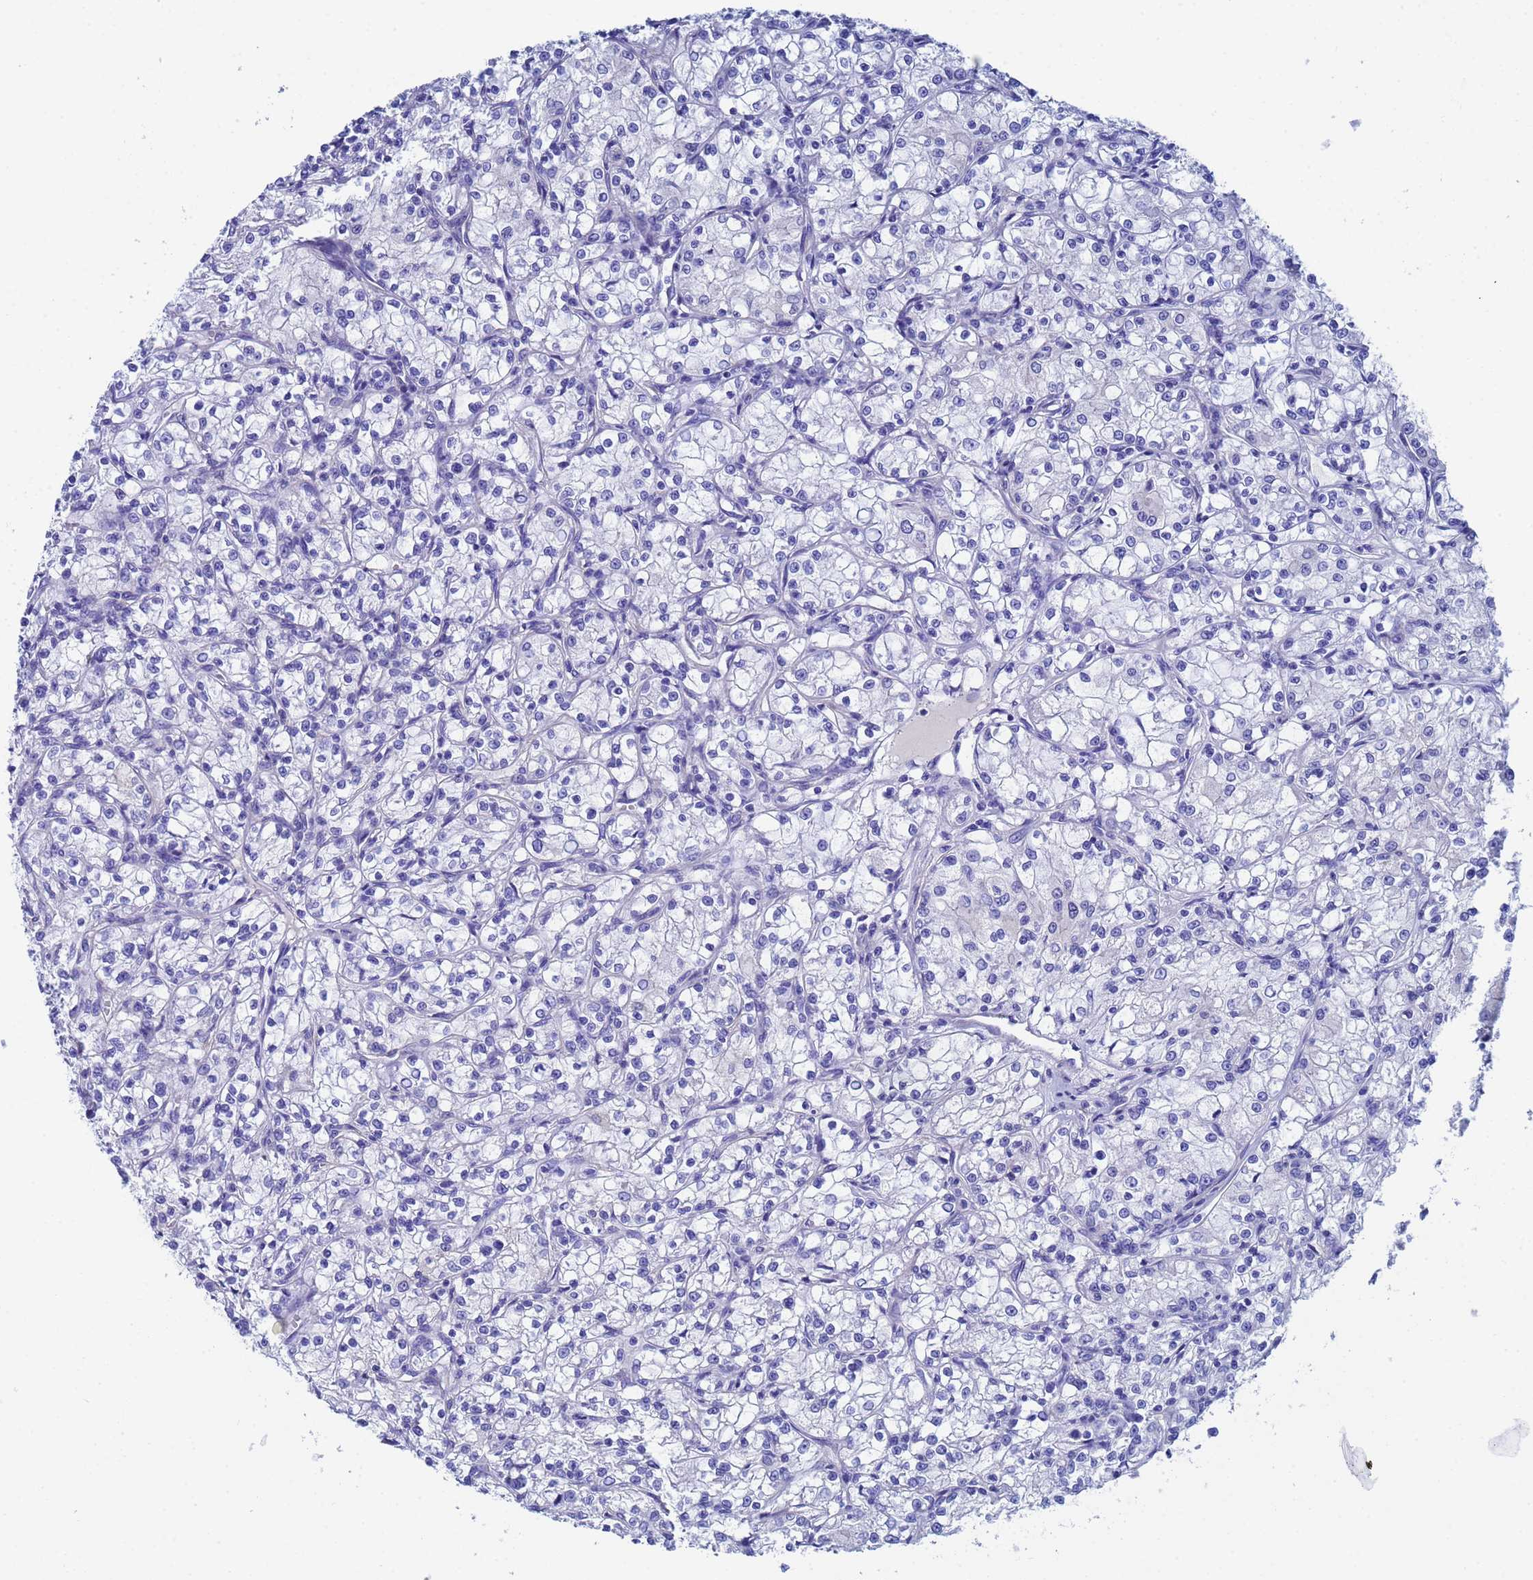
{"staining": {"intensity": "negative", "quantity": "none", "location": "none"}, "tissue": "renal cancer", "cell_type": "Tumor cells", "image_type": "cancer", "snomed": [{"axis": "morphology", "description": "Adenocarcinoma, NOS"}, {"axis": "topography", "description": "Kidney"}], "caption": "Immunohistochemical staining of renal cancer demonstrates no significant expression in tumor cells. Nuclei are stained in blue.", "gene": "CST4", "patient": {"sex": "female", "age": 59}}